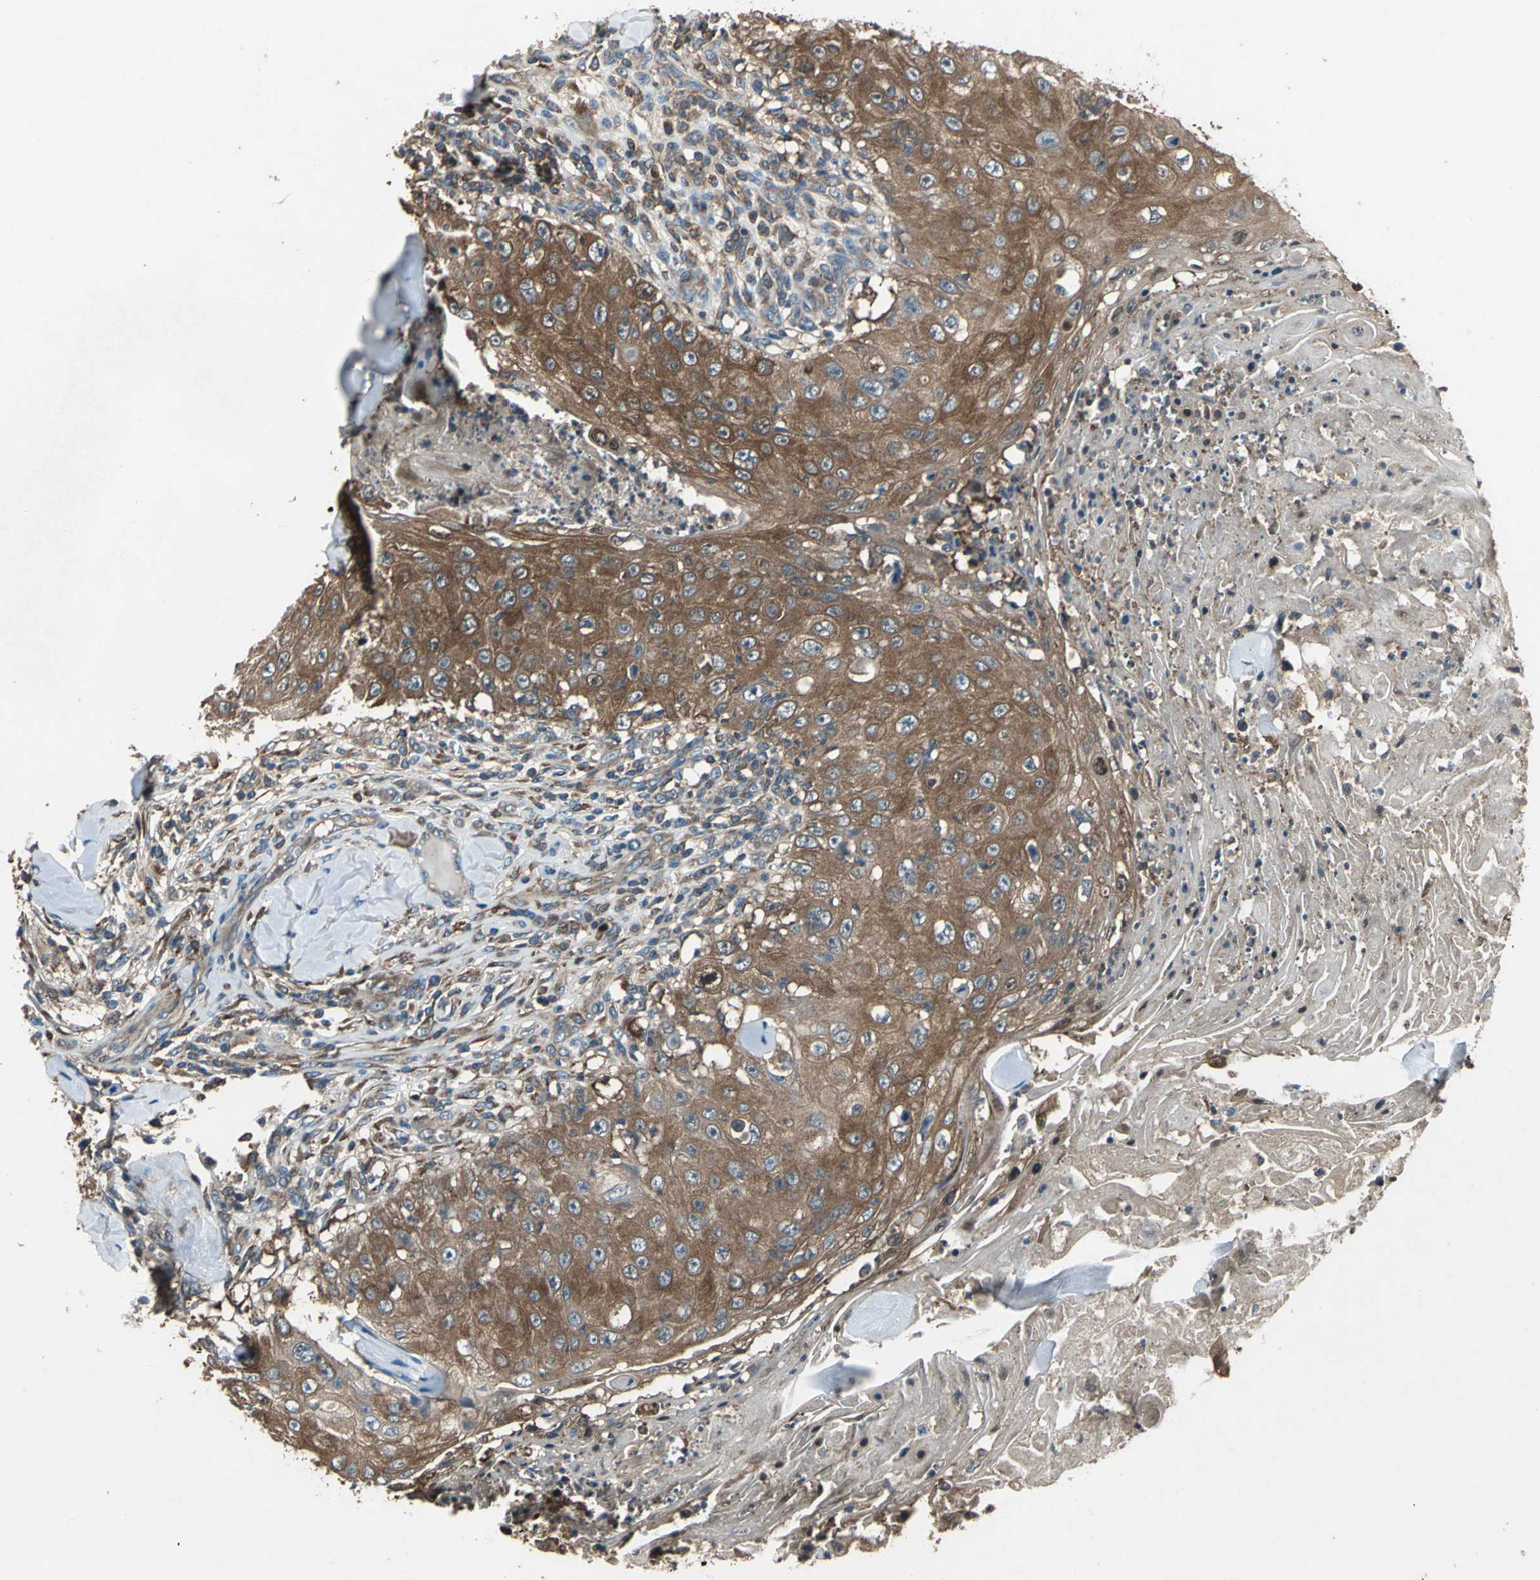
{"staining": {"intensity": "strong", "quantity": ">75%", "location": "cytoplasmic/membranous"}, "tissue": "skin cancer", "cell_type": "Tumor cells", "image_type": "cancer", "snomed": [{"axis": "morphology", "description": "Squamous cell carcinoma, NOS"}, {"axis": "topography", "description": "Skin"}], "caption": "Strong cytoplasmic/membranous staining is present in approximately >75% of tumor cells in skin cancer.", "gene": "CAPN1", "patient": {"sex": "male", "age": 86}}